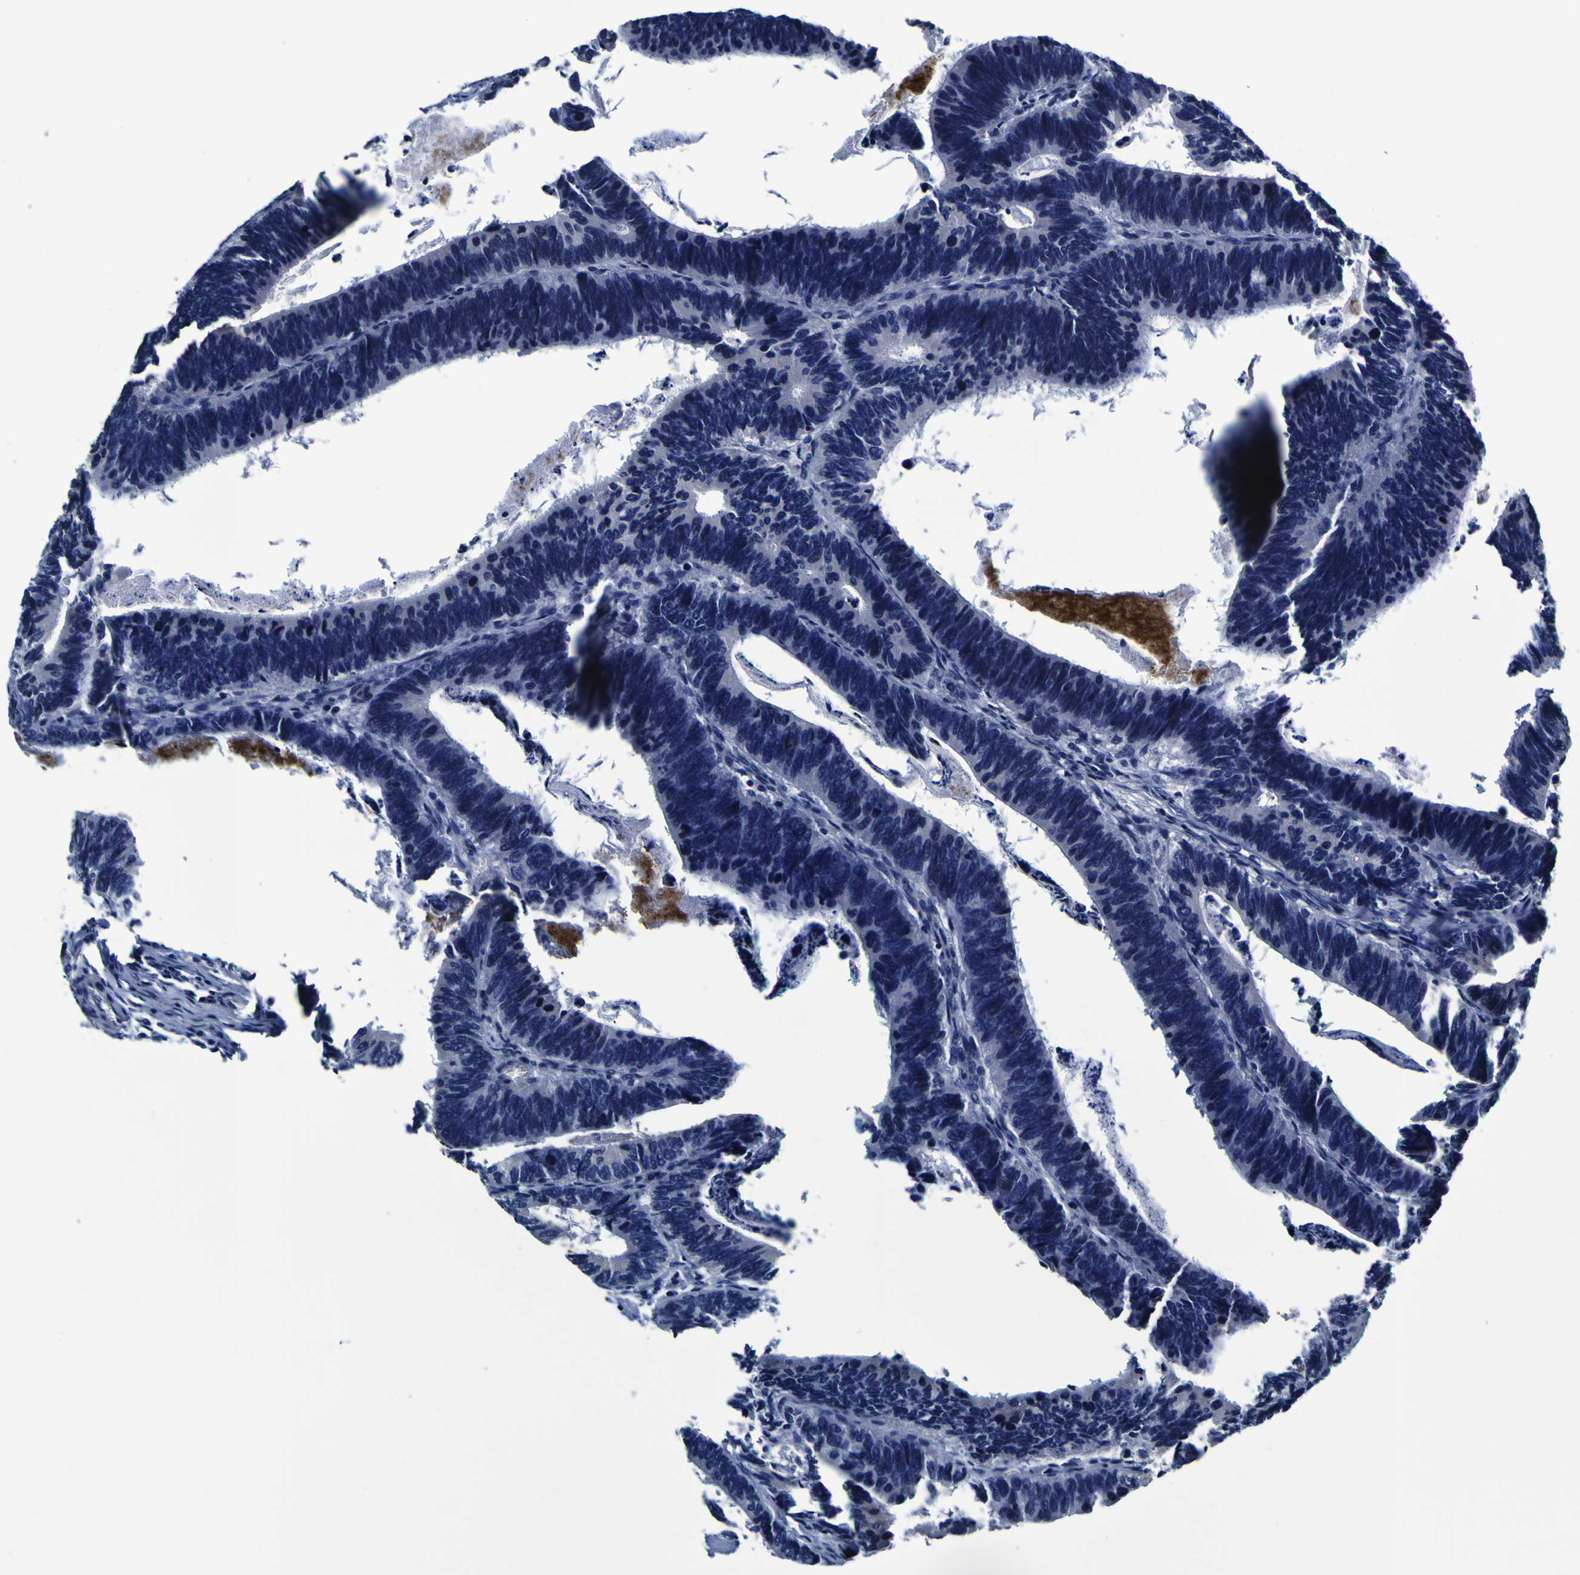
{"staining": {"intensity": "negative", "quantity": "none", "location": "none"}, "tissue": "colorectal cancer", "cell_type": "Tumor cells", "image_type": "cancer", "snomed": [{"axis": "morphology", "description": "Adenocarcinoma, NOS"}, {"axis": "topography", "description": "Colon"}], "caption": "Colorectal cancer (adenocarcinoma) stained for a protein using immunohistochemistry exhibits no positivity tumor cells.", "gene": "PANK4", "patient": {"sex": "male", "age": 72}}